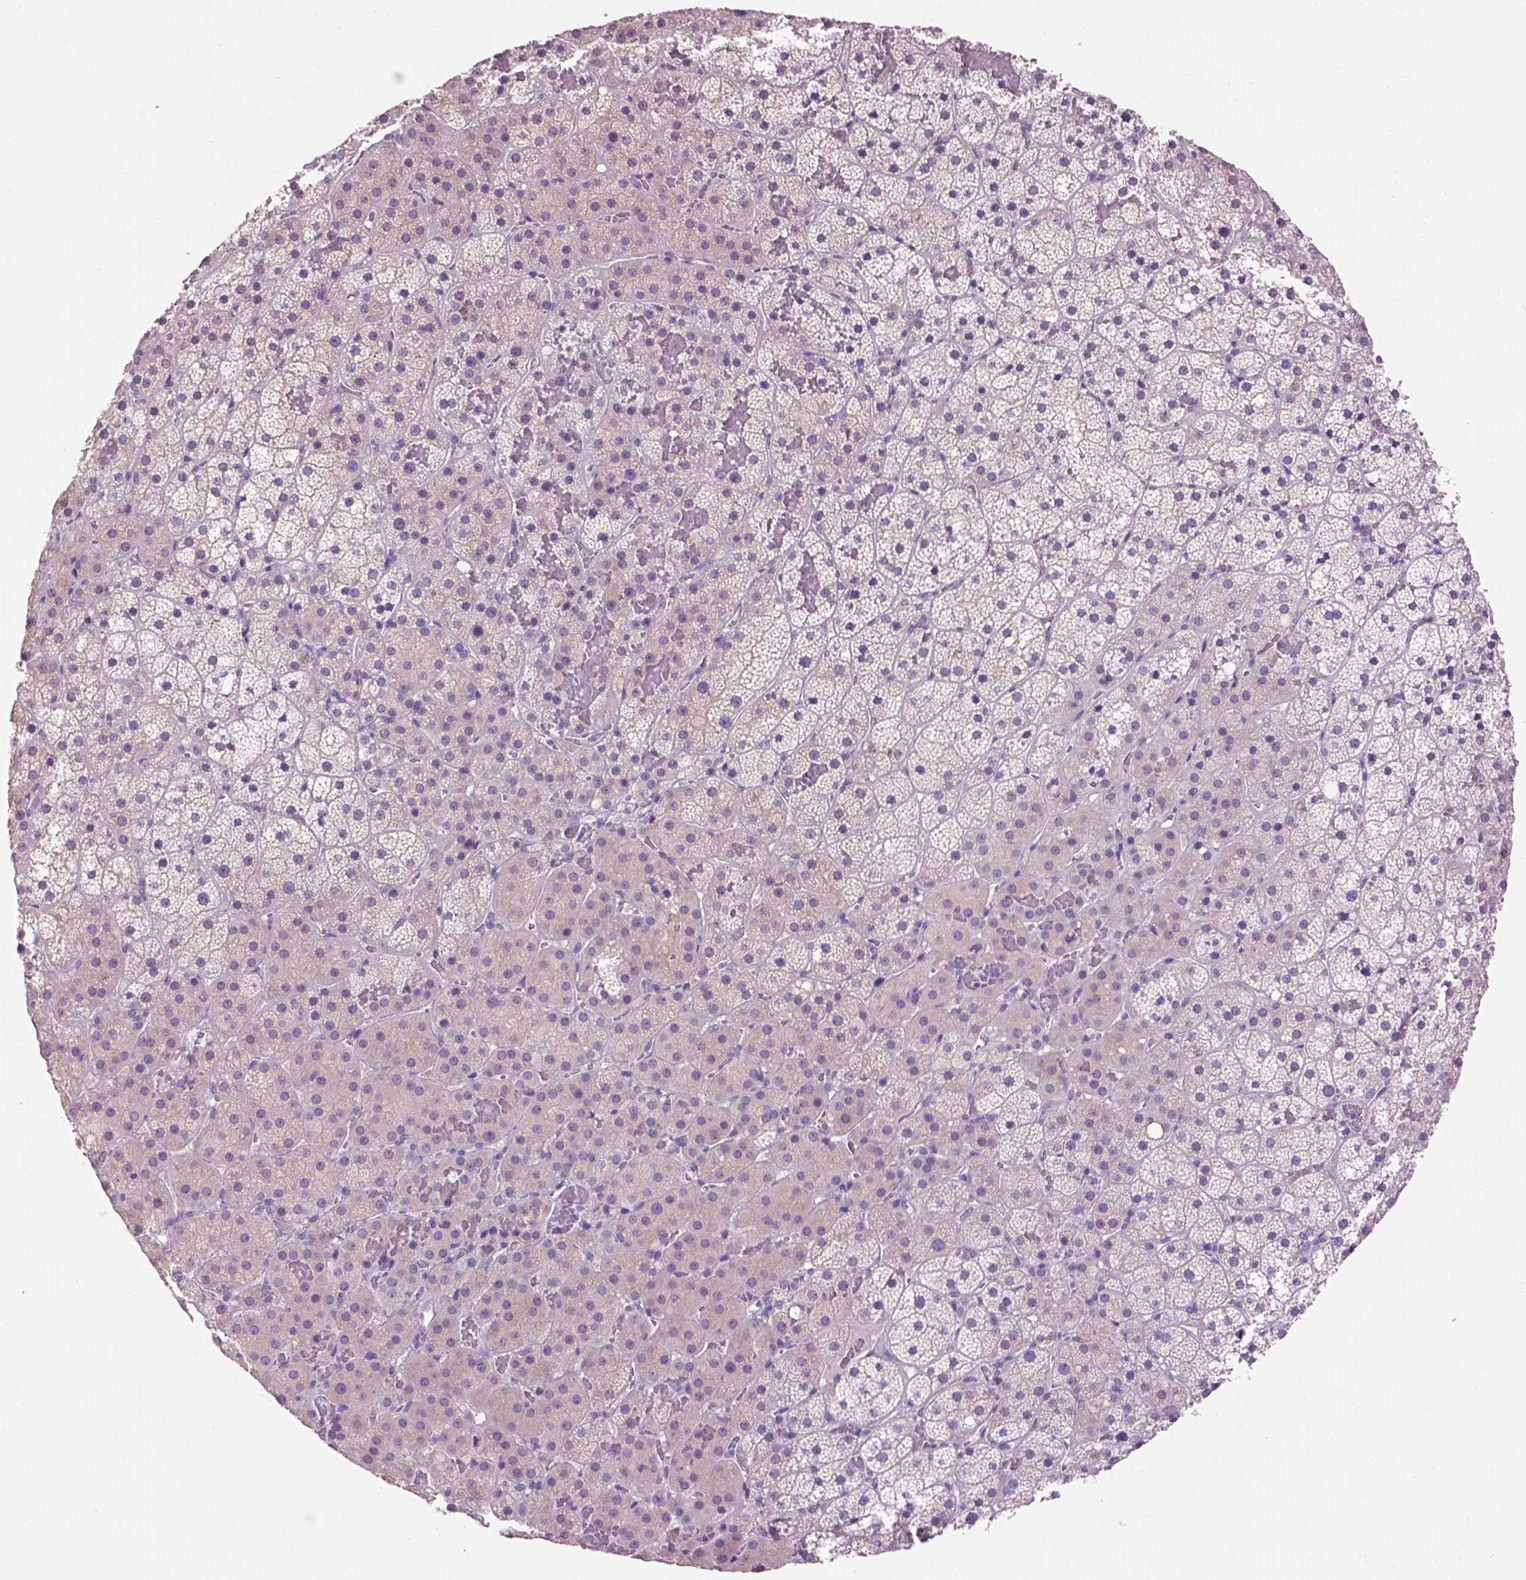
{"staining": {"intensity": "negative", "quantity": "none", "location": "none"}, "tissue": "adrenal gland", "cell_type": "Glandular cells", "image_type": "normal", "snomed": [{"axis": "morphology", "description": "Normal tissue, NOS"}, {"axis": "topography", "description": "Adrenal gland"}], "caption": "The IHC histopathology image has no significant staining in glandular cells of adrenal gland. (Immunohistochemistry, brightfield microscopy, high magnification).", "gene": "CRYBA4", "patient": {"sex": "male", "age": 53}}